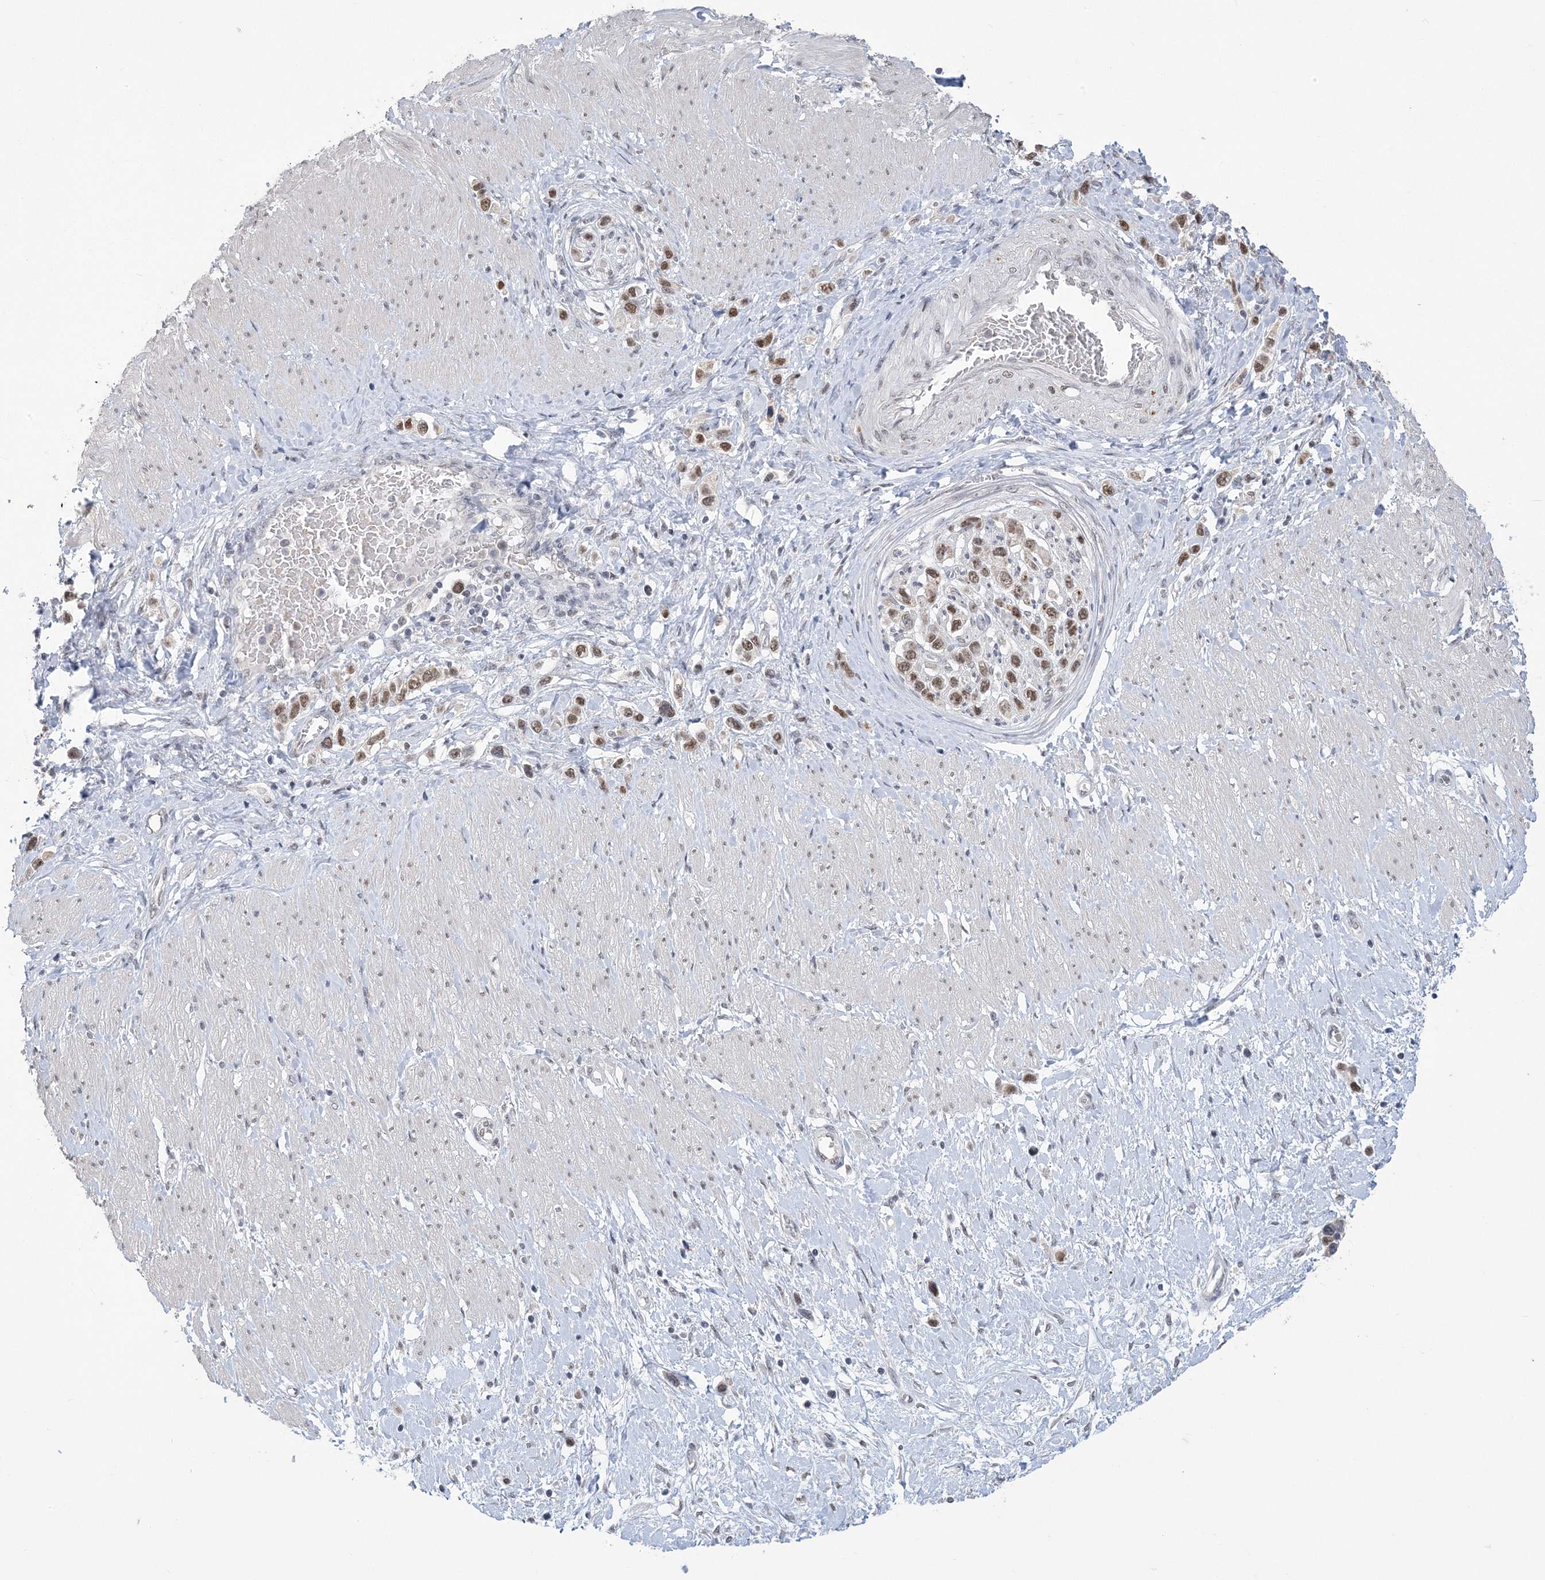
{"staining": {"intensity": "moderate", "quantity": ">75%", "location": "nuclear"}, "tissue": "stomach cancer", "cell_type": "Tumor cells", "image_type": "cancer", "snomed": [{"axis": "morphology", "description": "Normal tissue, NOS"}, {"axis": "morphology", "description": "Adenocarcinoma, NOS"}, {"axis": "topography", "description": "Stomach, upper"}, {"axis": "topography", "description": "Stomach"}], "caption": "The photomicrograph exhibits staining of stomach cancer (adenocarcinoma), revealing moderate nuclear protein expression (brown color) within tumor cells.", "gene": "ZBTB7A", "patient": {"sex": "female", "age": 65}}